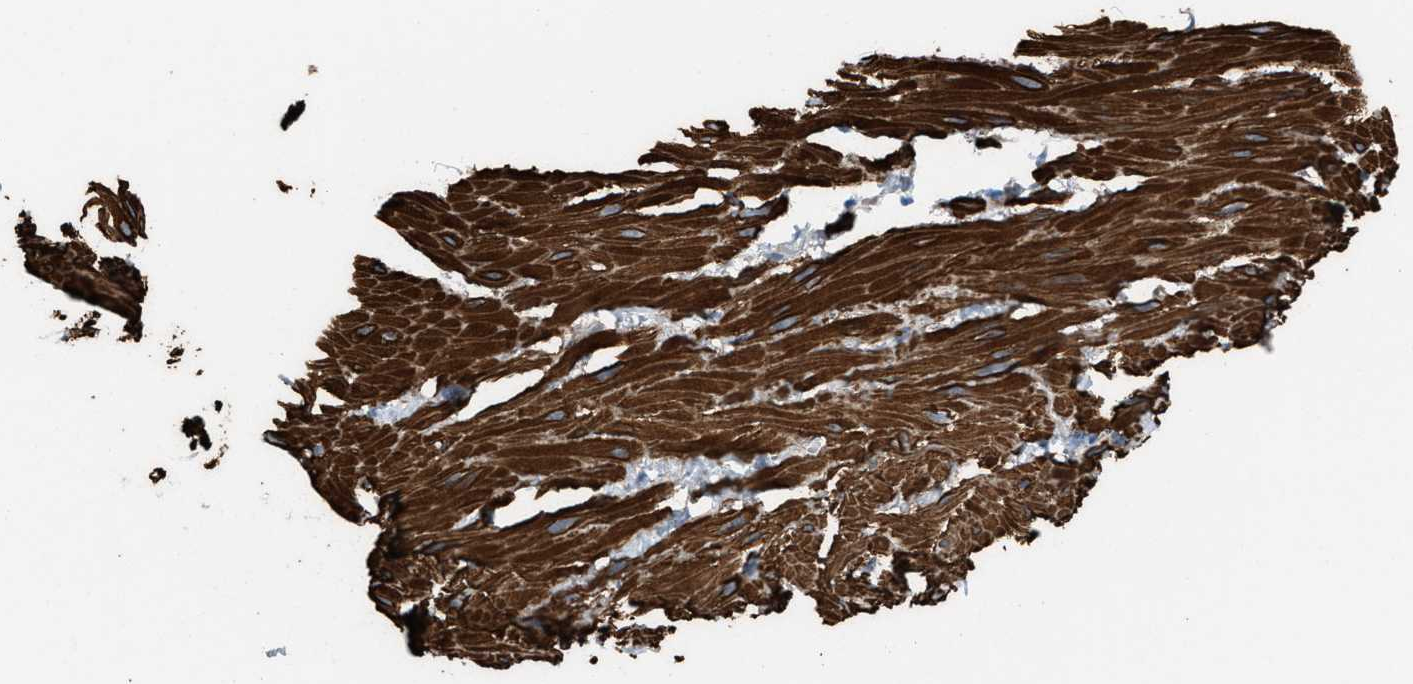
{"staining": {"intensity": "strong", "quantity": ">75%", "location": "cytoplasmic/membranous"}, "tissue": "smooth muscle", "cell_type": "Smooth muscle cells", "image_type": "normal", "snomed": [{"axis": "morphology", "description": "Normal tissue, NOS"}, {"axis": "topography", "description": "Smooth muscle"}], "caption": "Immunohistochemical staining of benign human smooth muscle reveals high levels of strong cytoplasmic/membranous staining in about >75% of smooth muscle cells.", "gene": "NQO2", "patient": {"sex": "male", "age": 16}}